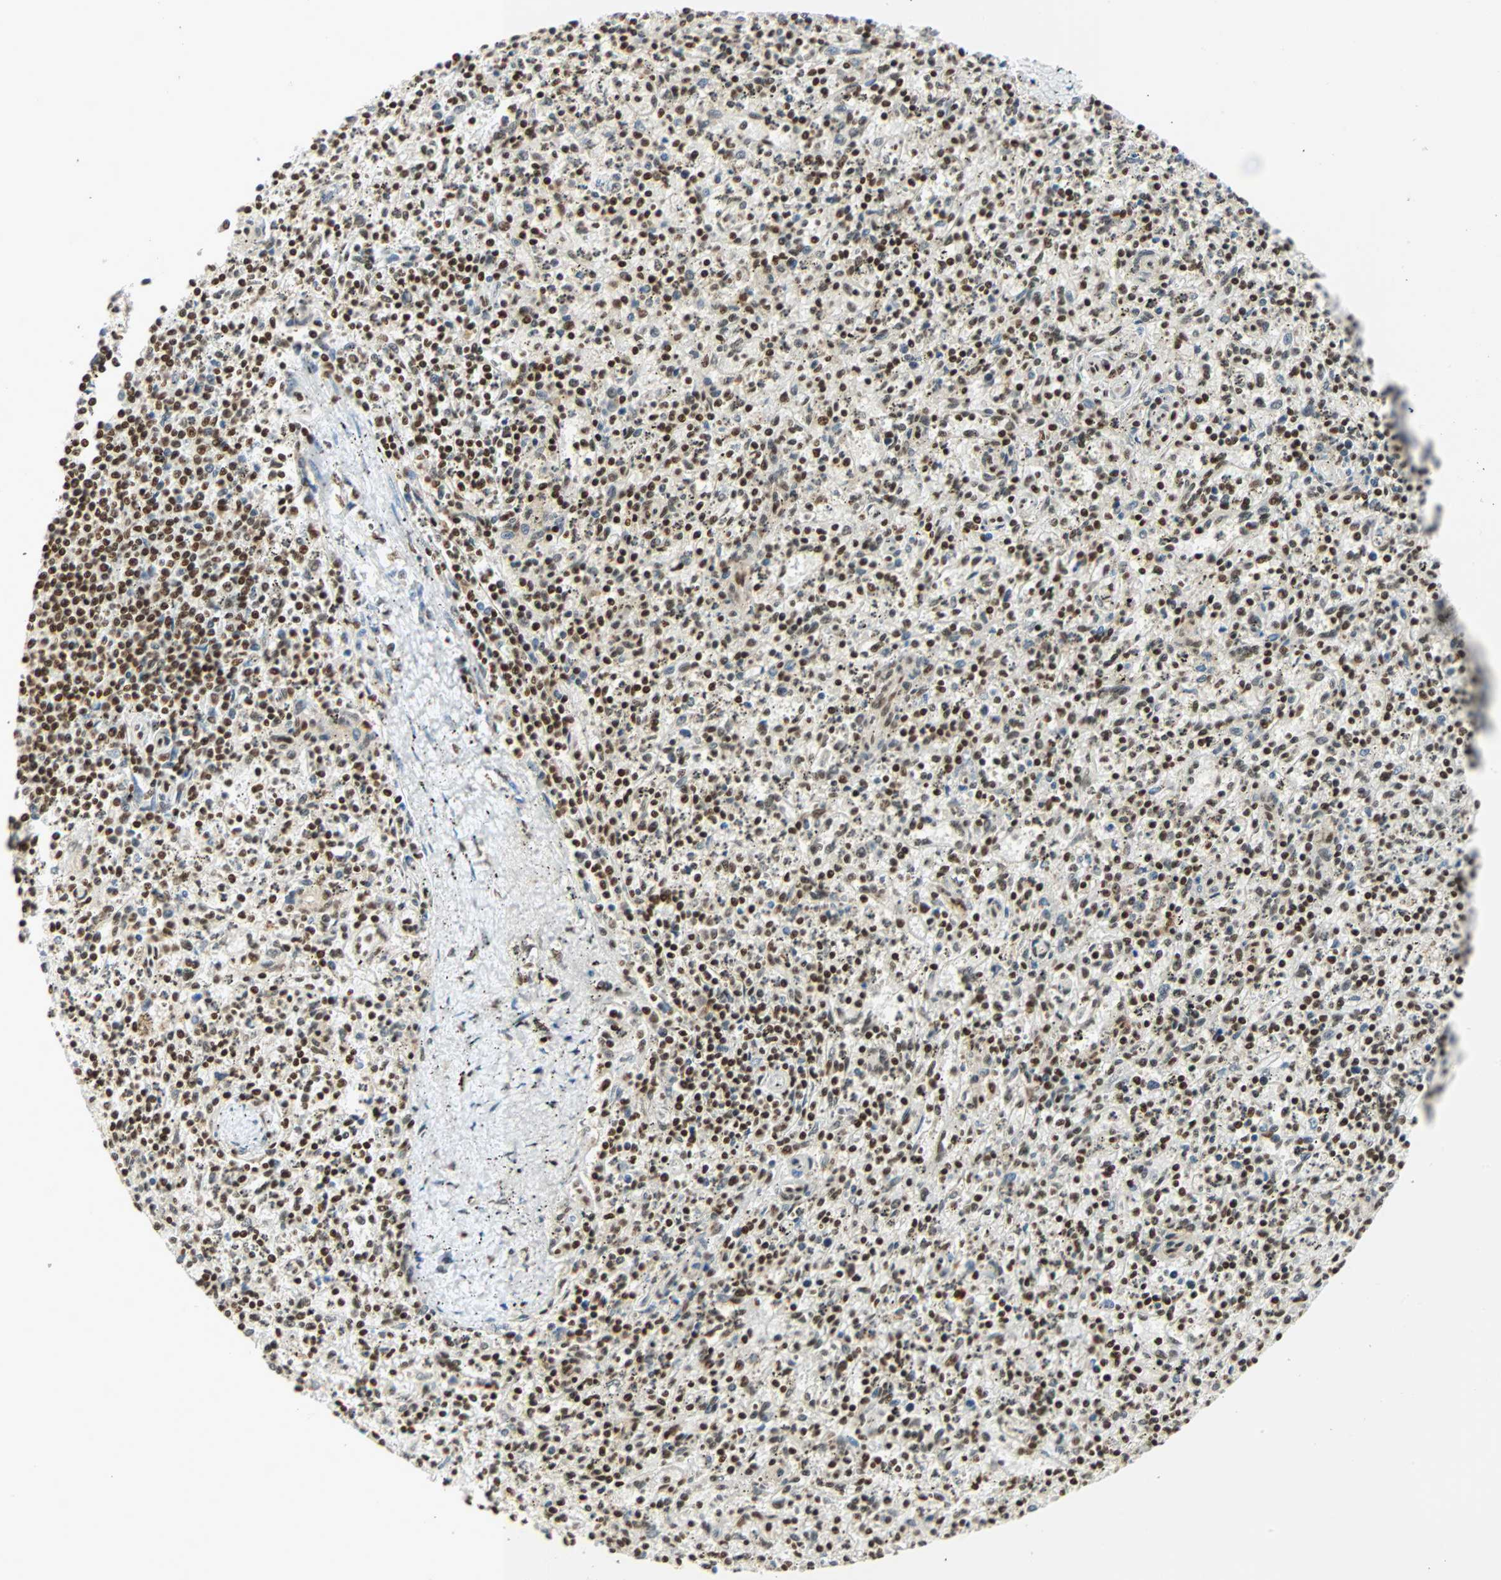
{"staining": {"intensity": "strong", "quantity": ">75%", "location": "nuclear"}, "tissue": "spleen", "cell_type": "Cells in red pulp", "image_type": "normal", "snomed": [{"axis": "morphology", "description": "Normal tissue, NOS"}, {"axis": "topography", "description": "Spleen"}], "caption": "A micrograph of spleen stained for a protein displays strong nuclear brown staining in cells in red pulp. The staining was performed using DAB to visualize the protein expression in brown, while the nuclei were stained in blue with hematoxylin (Magnification: 20x).", "gene": "CDK12", "patient": {"sex": "male", "age": 72}}